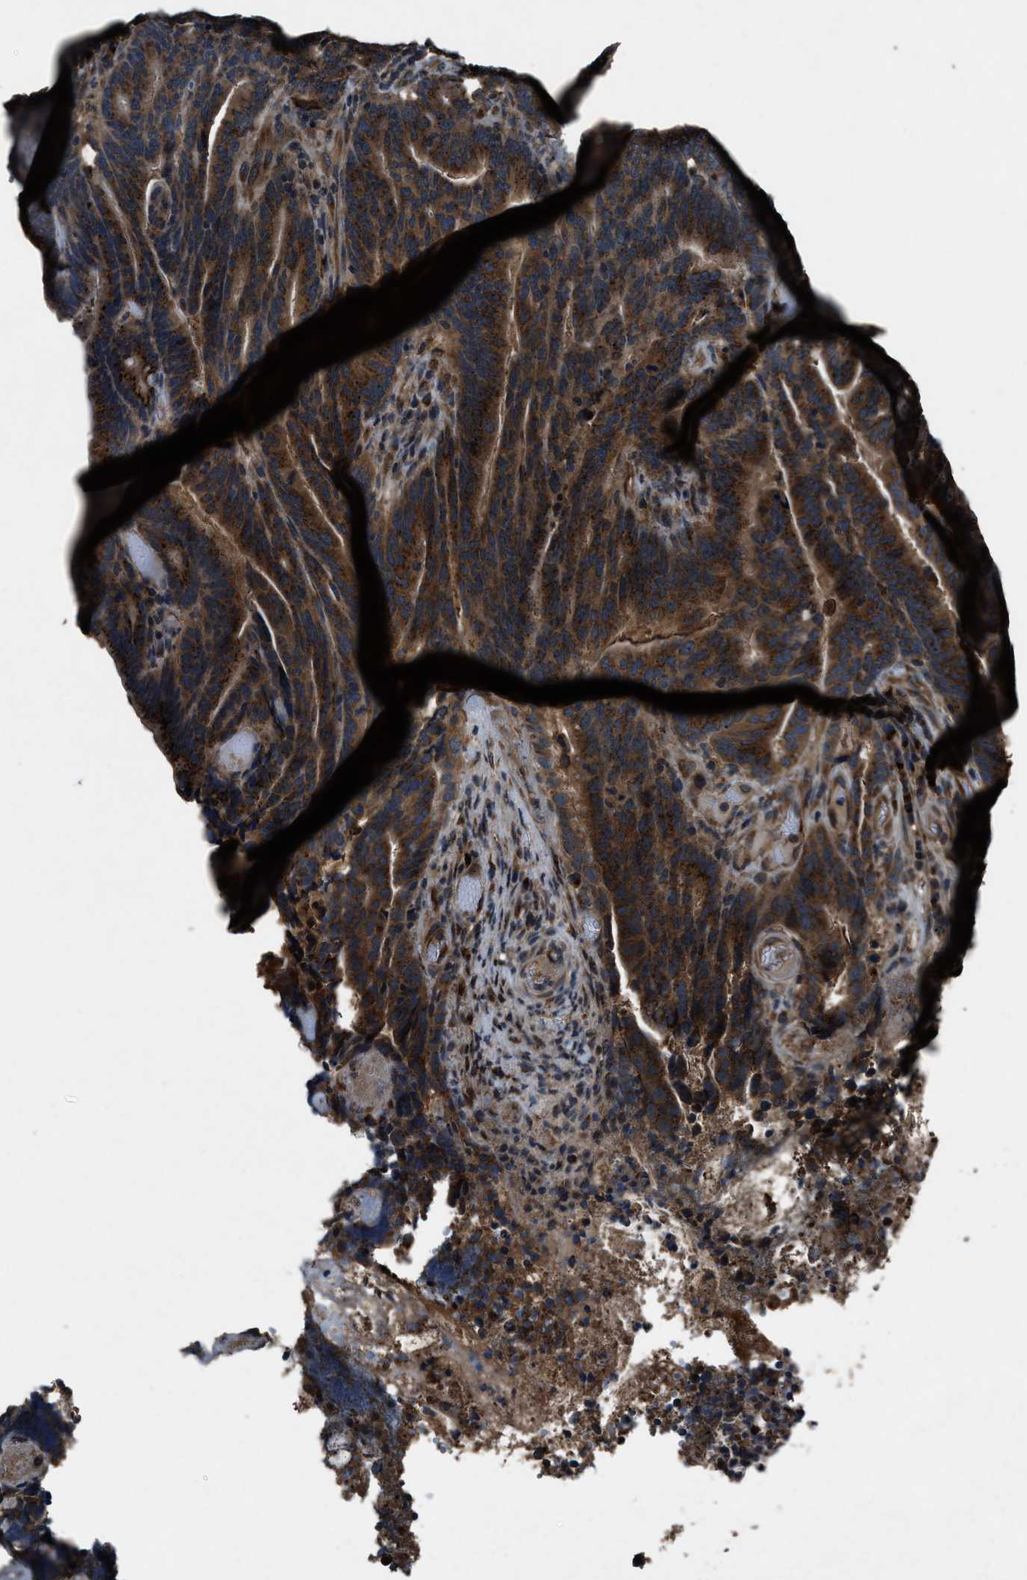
{"staining": {"intensity": "moderate", "quantity": ">75%", "location": "cytoplasmic/membranous"}, "tissue": "colorectal cancer", "cell_type": "Tumor cells", "image_type": "cancer", "snomed": [{"axis": "morphology", "description": "Adenocarcinoma, NOS"}, {"axis": "topography", "description": "Colon"}], "caption": "Immunohistochemistry photomicrograph of colorectal cancer (adenocarcinoma) stained for a protein (brown), which displays medium levels of moderate cytoplasmic/membranous positivity in about >75% of tumor cells.", "gene": "SLC38A10", "patient": {"sex": "female", "age": 66}}